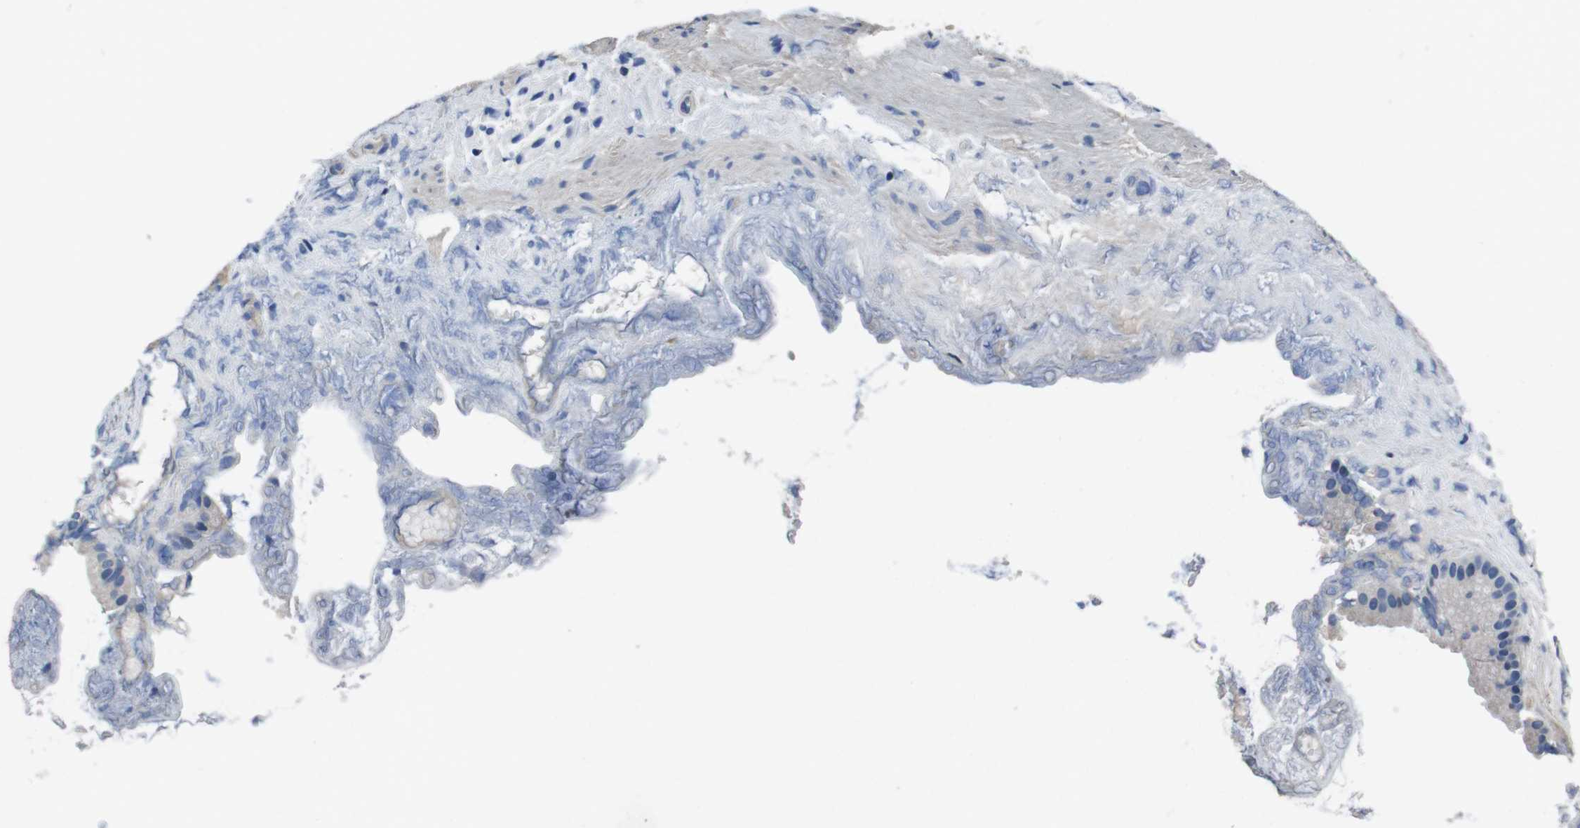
{"staining": {"intensity": "negative", "quantity": "none", "location": "none"}, "tissue": "gallbladder", "cell_type": "Glandular cells", "image_type": "normal", "snomed": [{"axis": "morphology", "description": "Normal tissue, NOS"}, {"axis": "topography", "description": "Gallbladder"}], "caption": "IHC histopathology image of unremarkable gallbladder: human gallbladder stained with DAB (3,3'-diaminobenzidine) reveals no significant protein expression in glandular cells.", "gene": "CASQ1", "patient": {"sex": "female", "age": 26}}